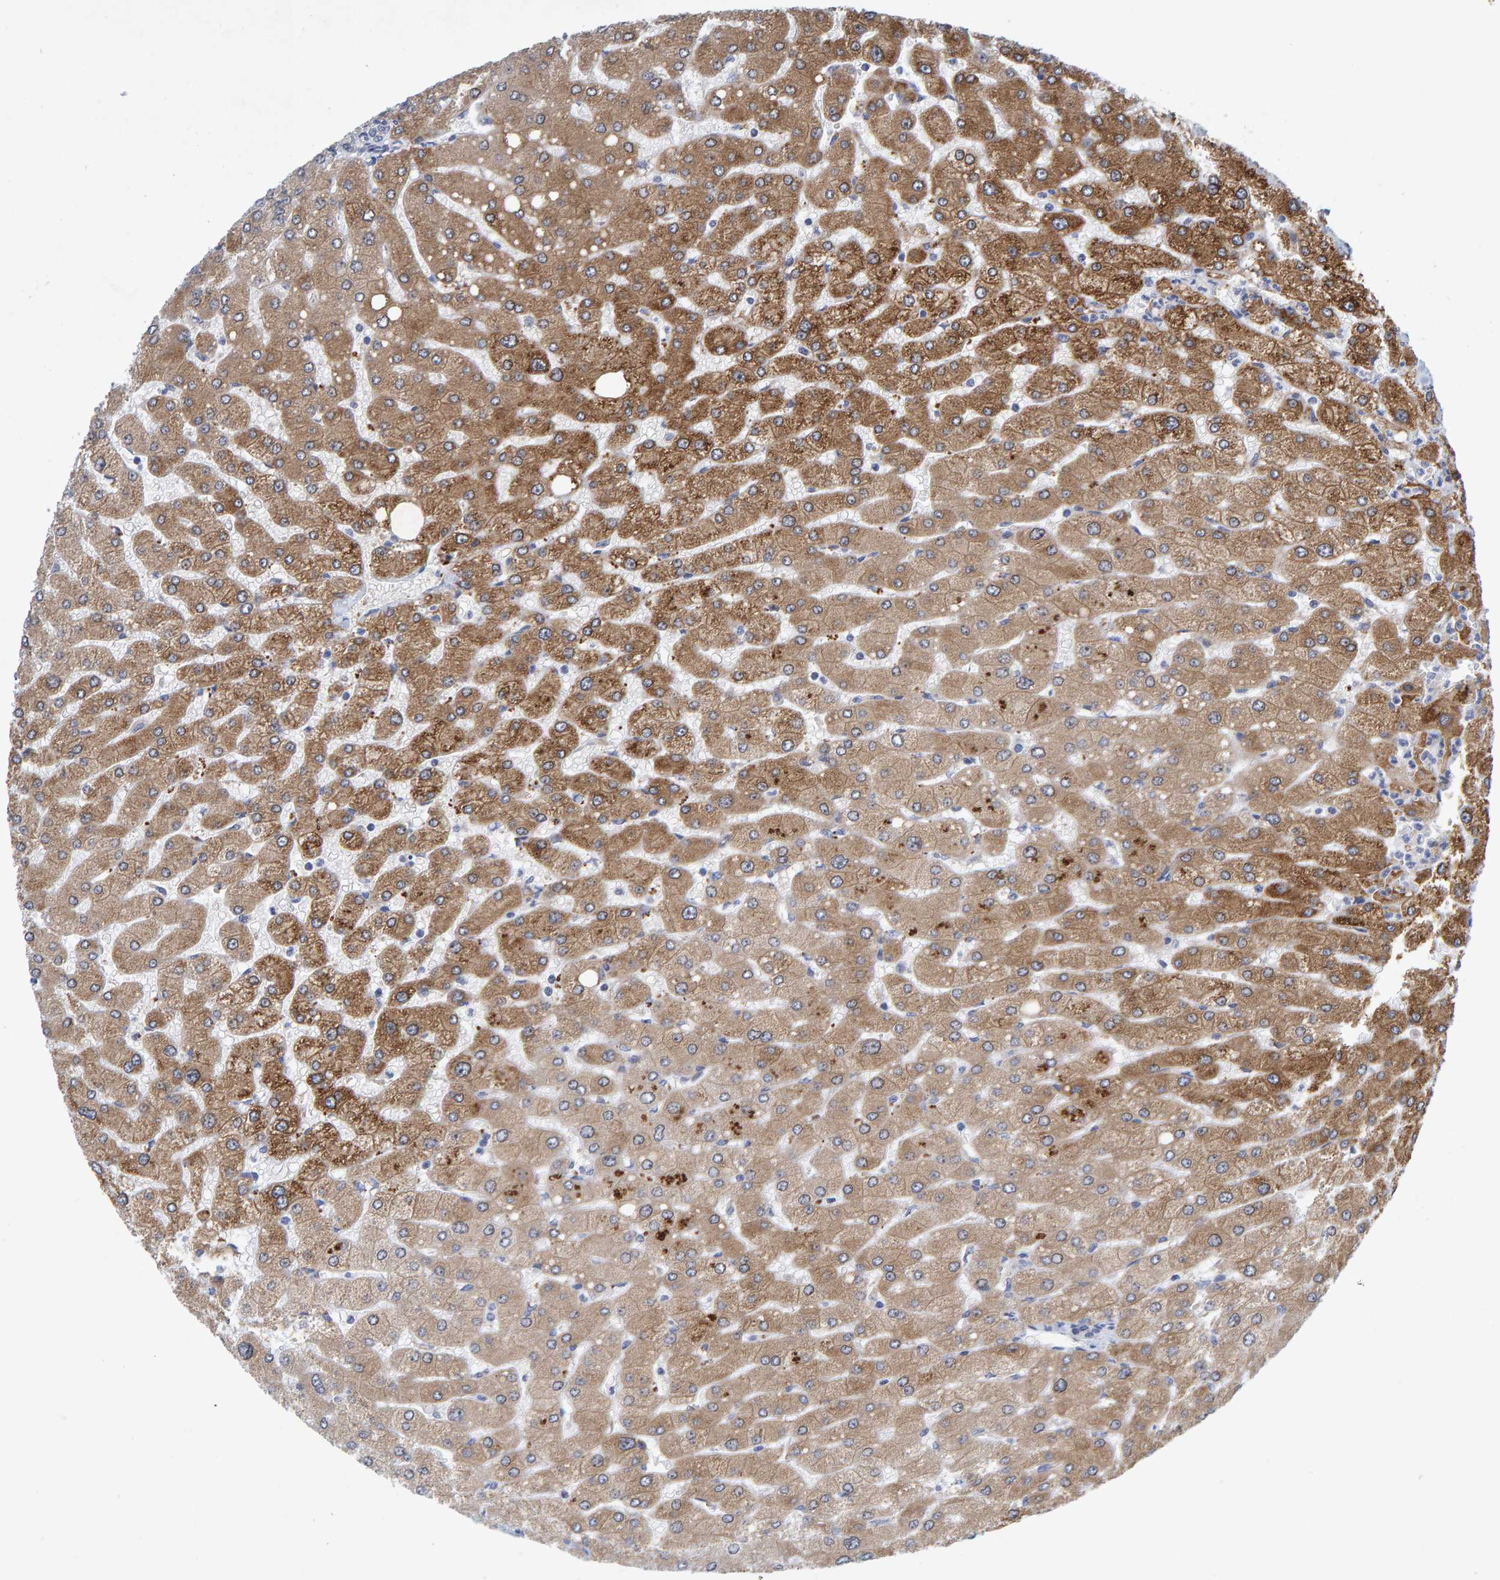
{"staining": {"intensity": "negative", "quantity": "none", "location": "none"}, "tissue": "liver", "cell_type": "Cholangiocytes", "image_type": "normal", "snomed": [{"axis": "morphology", "description": "Normal tissue, NOS"}, {"axis": "topography", "description": "Liver"}], "caption": "IHC of unremarkable human liver displays no staining in cholangiocytes.", "gene": "ZNF77", "patient": {"sex": "male", "age": 55}}